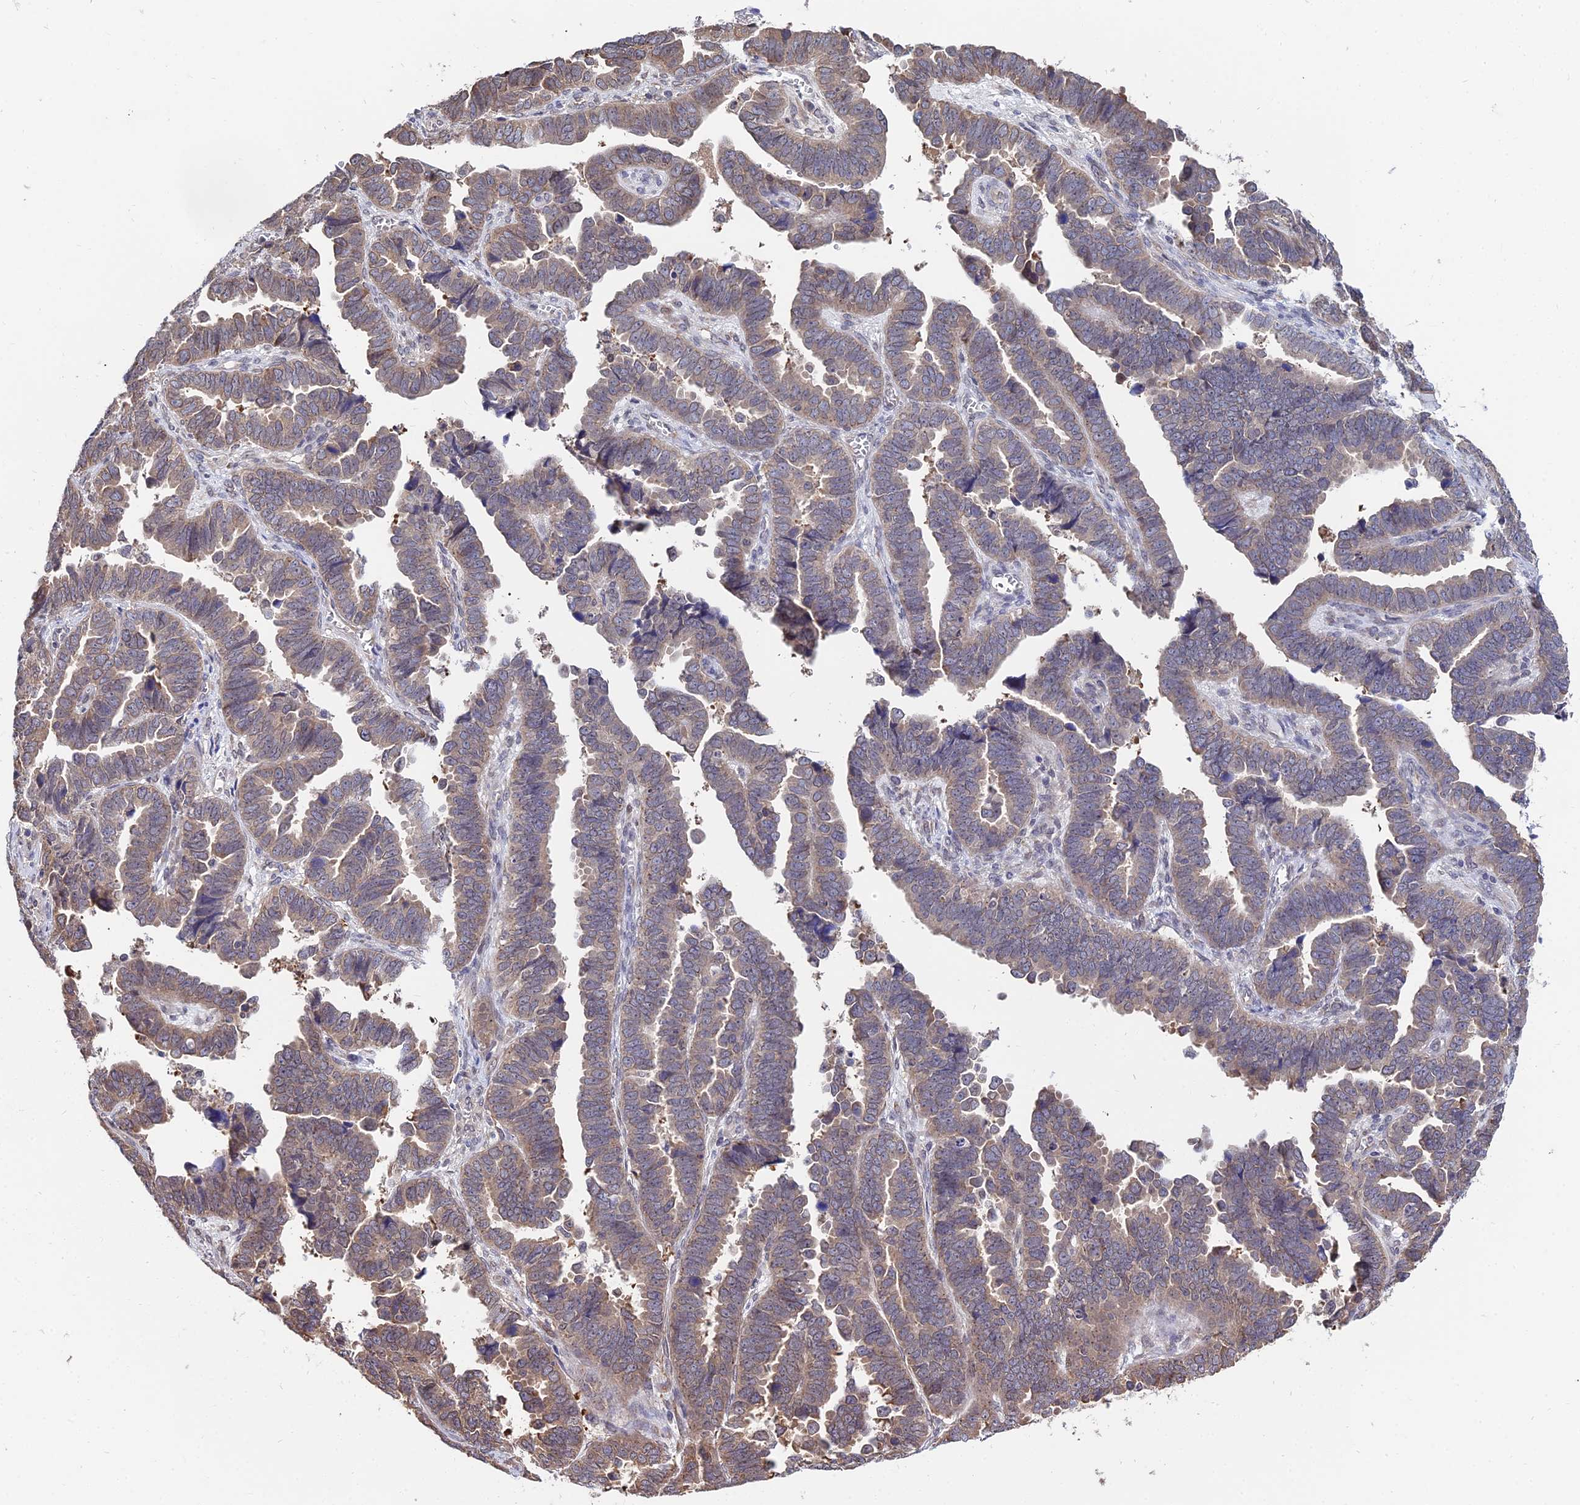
{"staining": {"intensity": "weak", "quantity": "25%-75%", "location": "cytoplasmic/membranous"}, "tissue": "endometrial cancer", "cell_type": "Tumor cells", "image_type": "cancer", "snomed": [{"axis": "morphology", "description": "Adenocarcinoma, NOS"}, {"axis": "topography", "description": "Endometrium"}], "caption": "A photomicrograph showing weak cytoplasmic/membranous staining in approximately 25%-75% of tumor cells in endometrial cancer, as visualized by brown immunohistochemical staining.", "gene": "INPP4A", "patient": {"sex": "female", "age": 75}}